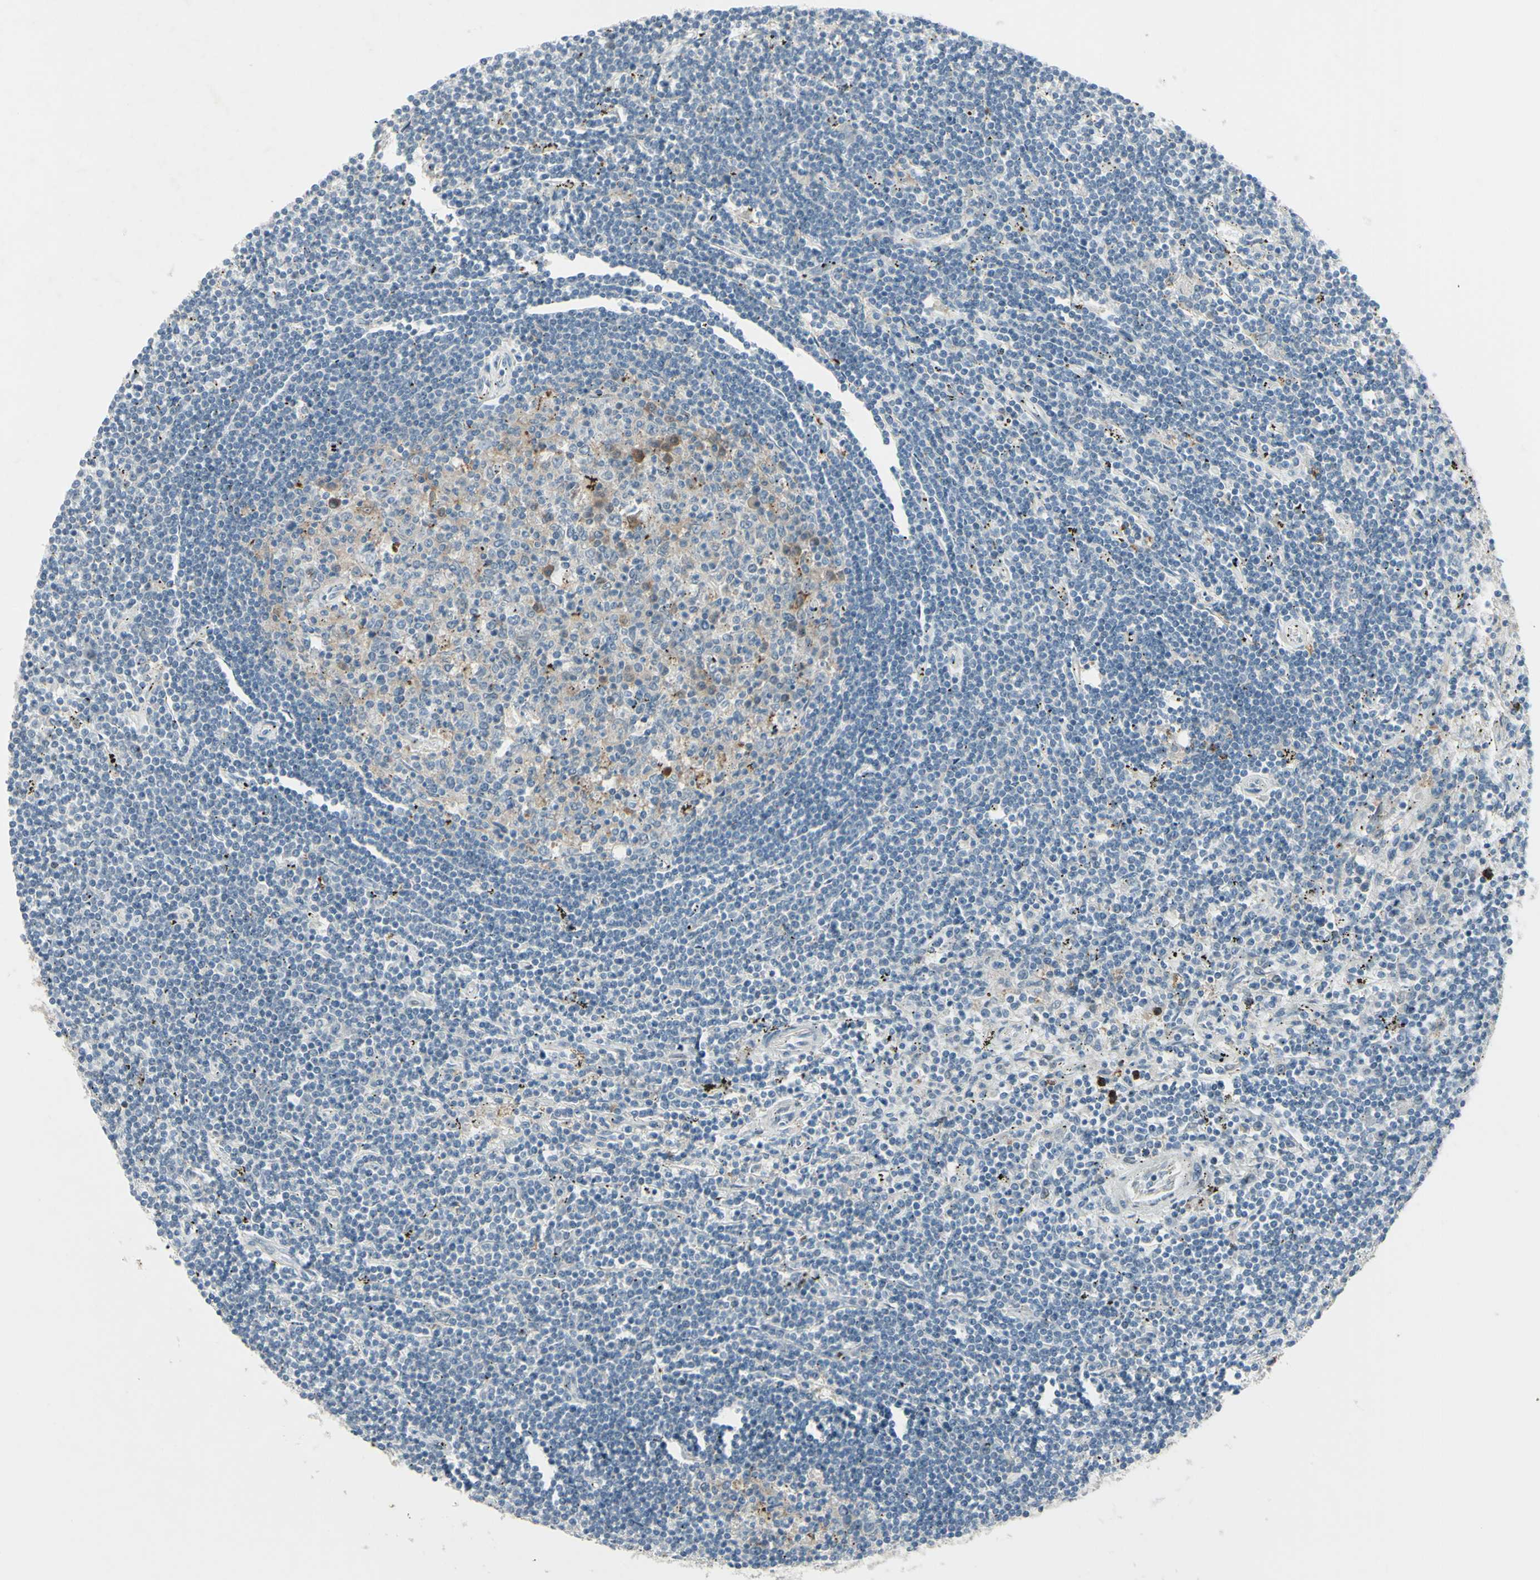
{"staining": {"intensity": "weak", "quantity": "<25%", "location": "cytoplasmic/membranous"}, "tissue": "lymphoma", "cell_type": "Tumor cells", "image_type": "cancer", "snomed": [{"axis": "morphology", "description": "Malignant lymphoma, non-Hodgkin's type, Low grade"}, {"axis": "topography", "description": "Spleen"}], "caption": "A histopathology image of human malignant lymphoma, non-Hodgkin's type (low-grade) is negative for staining in tumor cells.", "gene": "ETNK1", "patient": {"sex": "male", "age": 76}}